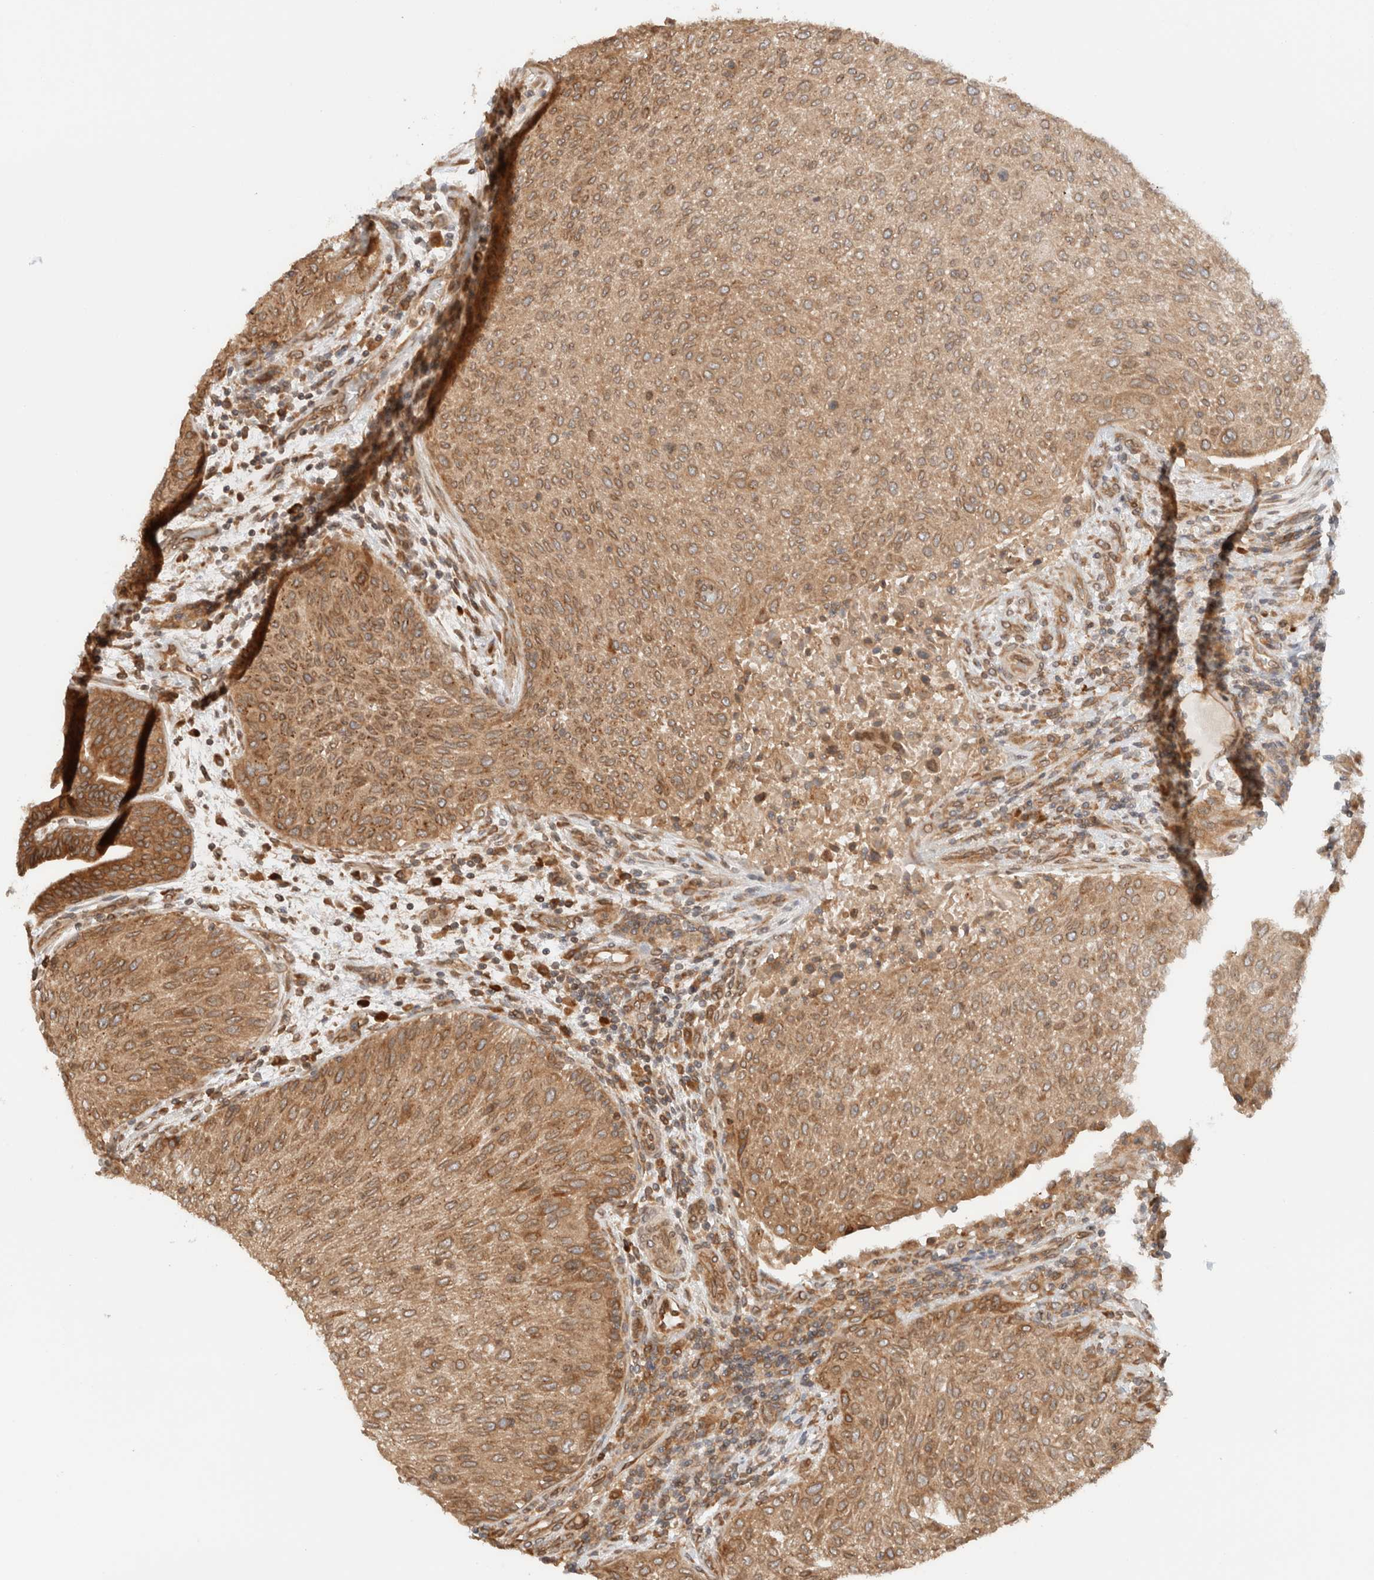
{"staining": {"intensity": "moderate", "quantity": ">75%", "location": "cytoplasmic/membranous"}, "tissue": "urothelial cancer", "cell_type": "Tumor cells", "image_type": "cancer", "snomed": [{"axis": "morphology", "description": "Urothelial carcinoma, Low grade"}, {"axis": "morphology", "description": "Urothelial carcinoma, High grade"}, {"axis": "topography", "description": "Urinary bladder"}], "caption": "This is an image of immunohistochemistry staining of urothelial cancer, which shows moderate staining in the cytoplasmic/membranous of tumor cells.", "gene": "ARFGEF2", "patient": {"sex": "male", "age": 35}}